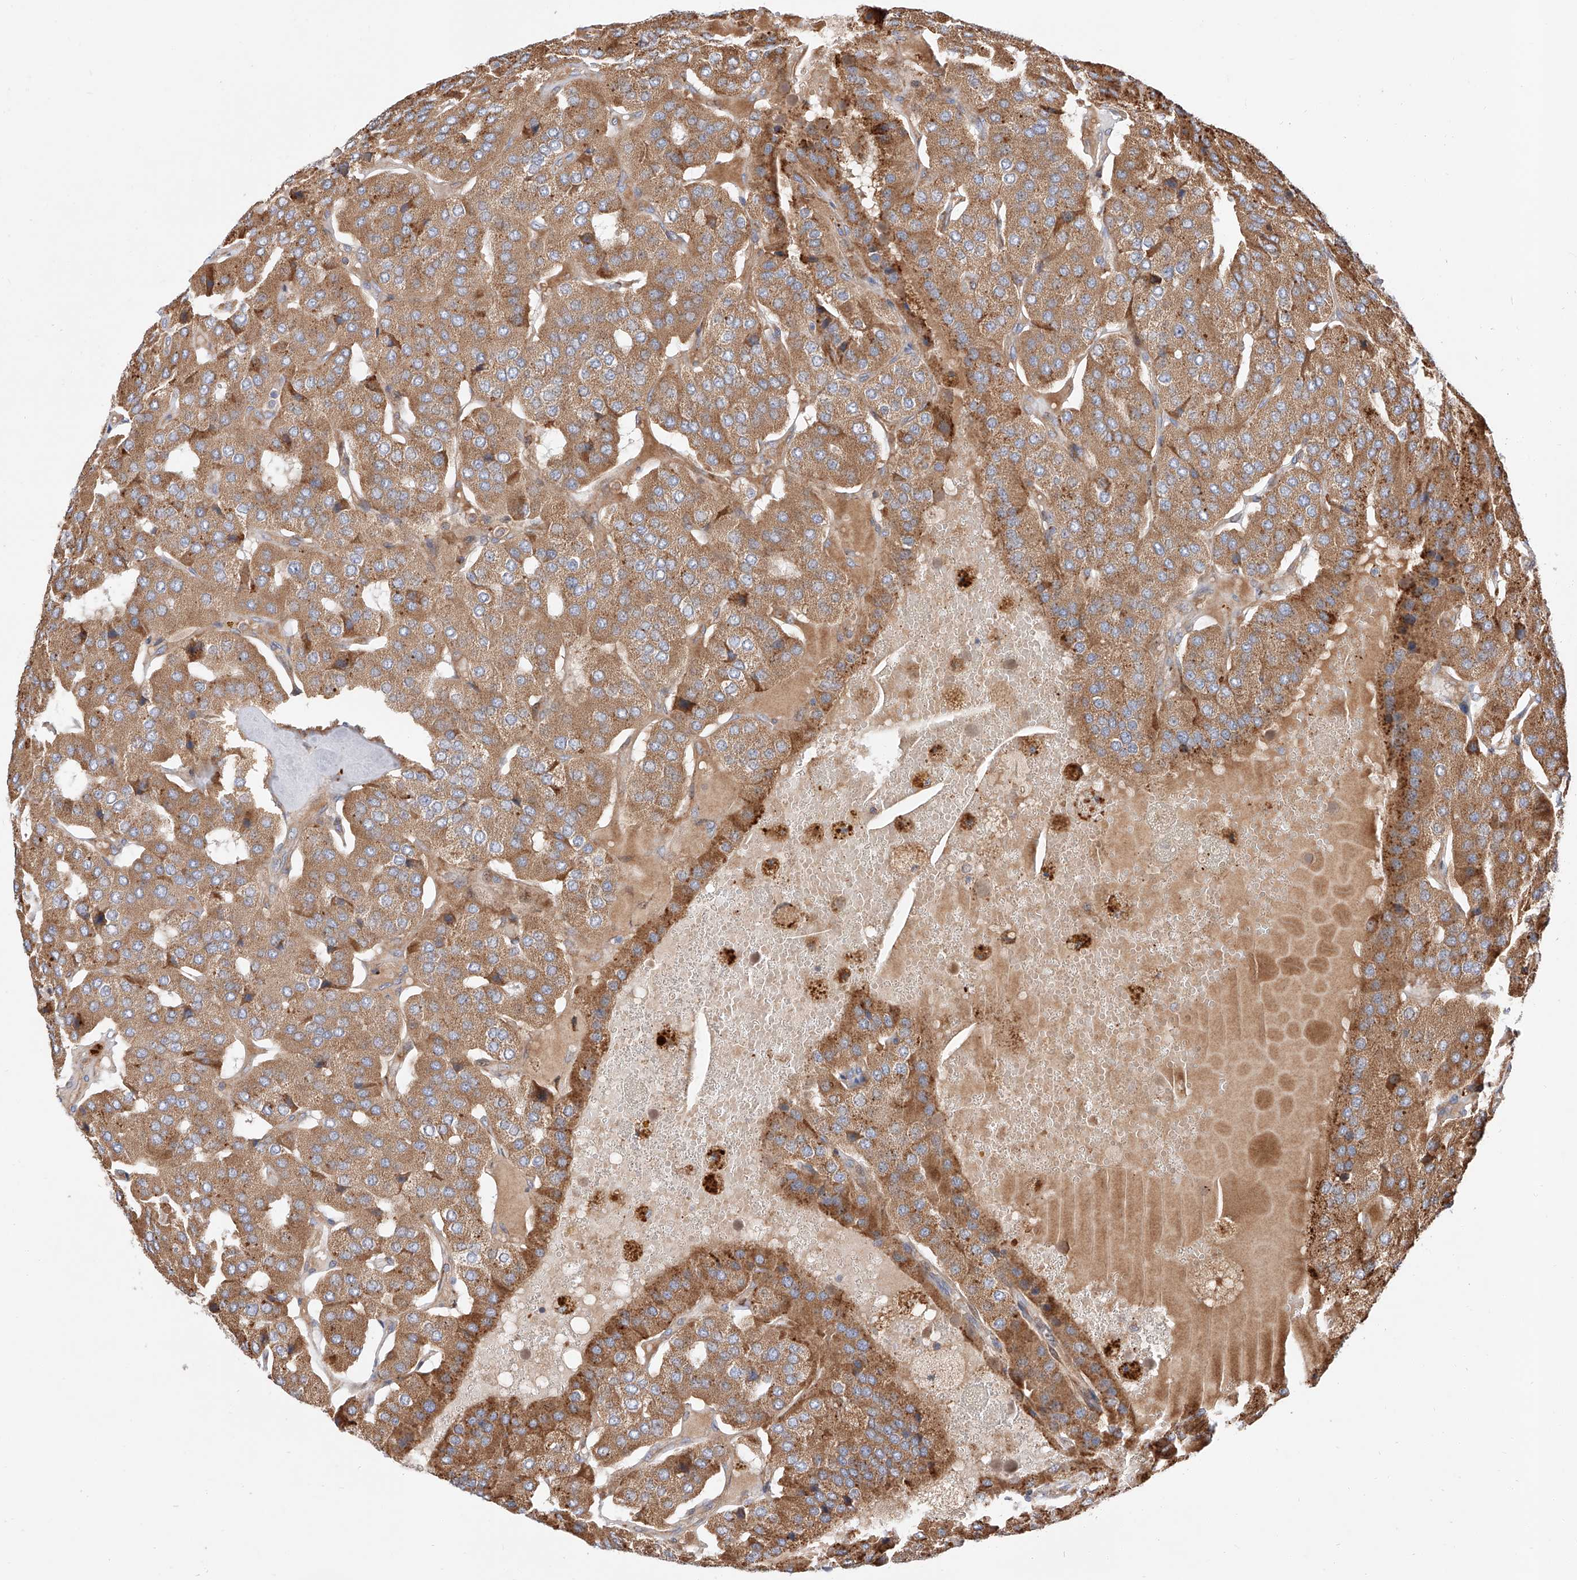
{"staining": {"intensity": "moderate", "quantity": ">75%", "location": "cytoplasmic/membranous"}, "tissue": "parathyroid gland", "cell_type": "Glandular cells", "image_type": "normal", "snomed": [{"axis": "morphology", "description": "Normal tissue, NOS"}, {"axis": "morphology", "description": "Adenoma, NOS"}, {"axis": "topography", "description": "Parathyroid gland"}], "caption": "This image displays unremarkable parathyroid gland stained with immunohistochemistry (IHC) to label a protein in brown. The cytoplasmic/membranous of glandular cells show moderate positivity for the protein. Nuclei are counter-stained blue.", "gene": "DIRAS3", "patient": {"sex": "female", "age": 86}}